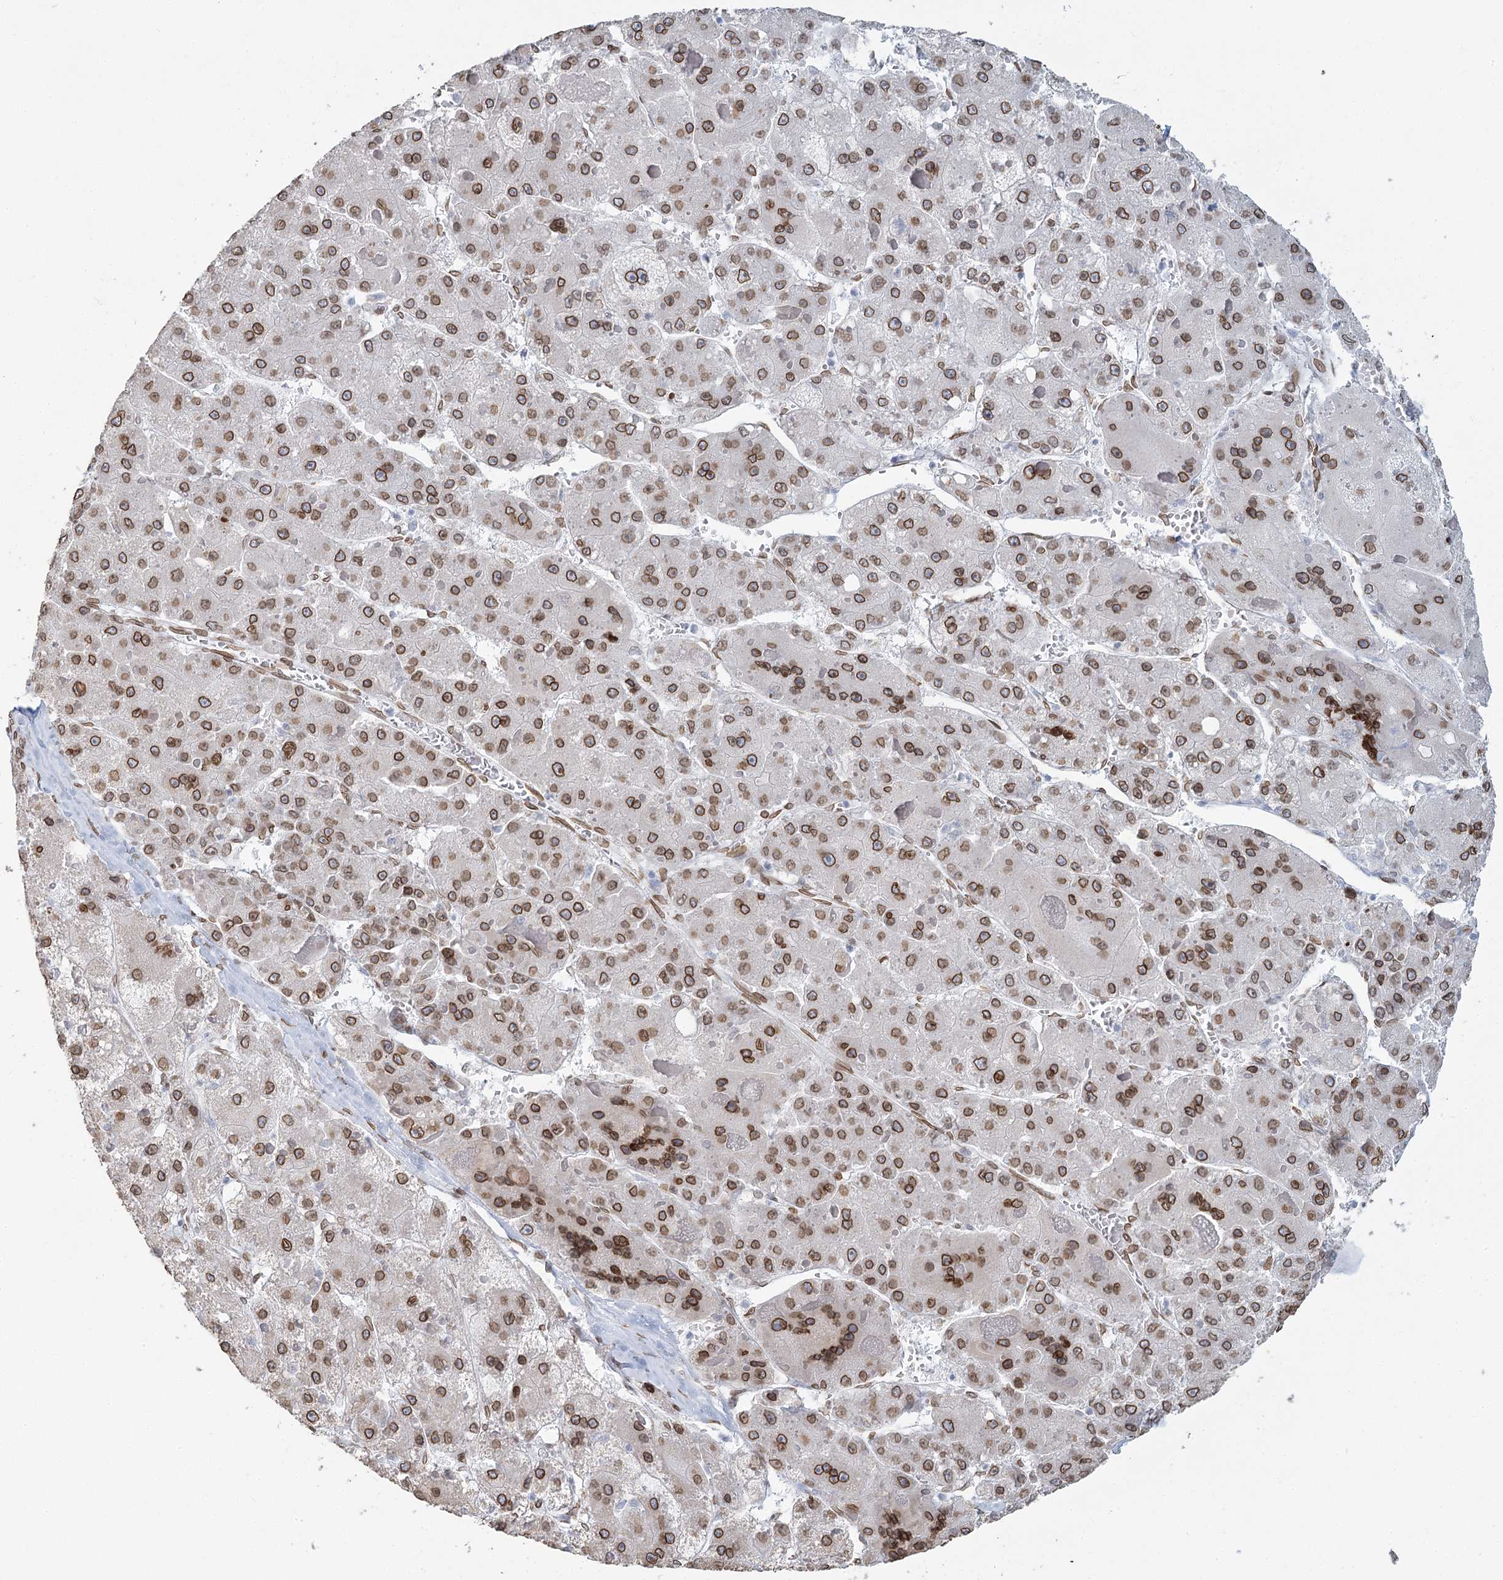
{"staining": {"intensity": "moderate", "quantity": ">75%", "location": "cytoplasmic/membranous,nuclear"}, "tissue": "liver cancer", "cell_type": "Tumor cells", "image_type": "cancer", "snomed": [{"axis": "morphology", "description": "Carcinoma, Hepatocellular, NOS"}, {"axis": "topography", "description": "Liver"}], "caption": "This is a histology image of IHC staining of liver hepatocellular carcinoma, which shows moderate staining in the cytoplasmic/membranous and nuclear of tumor cells.", "gene": "VWA5A", "patient": {"sex": "female", "age": 73}}